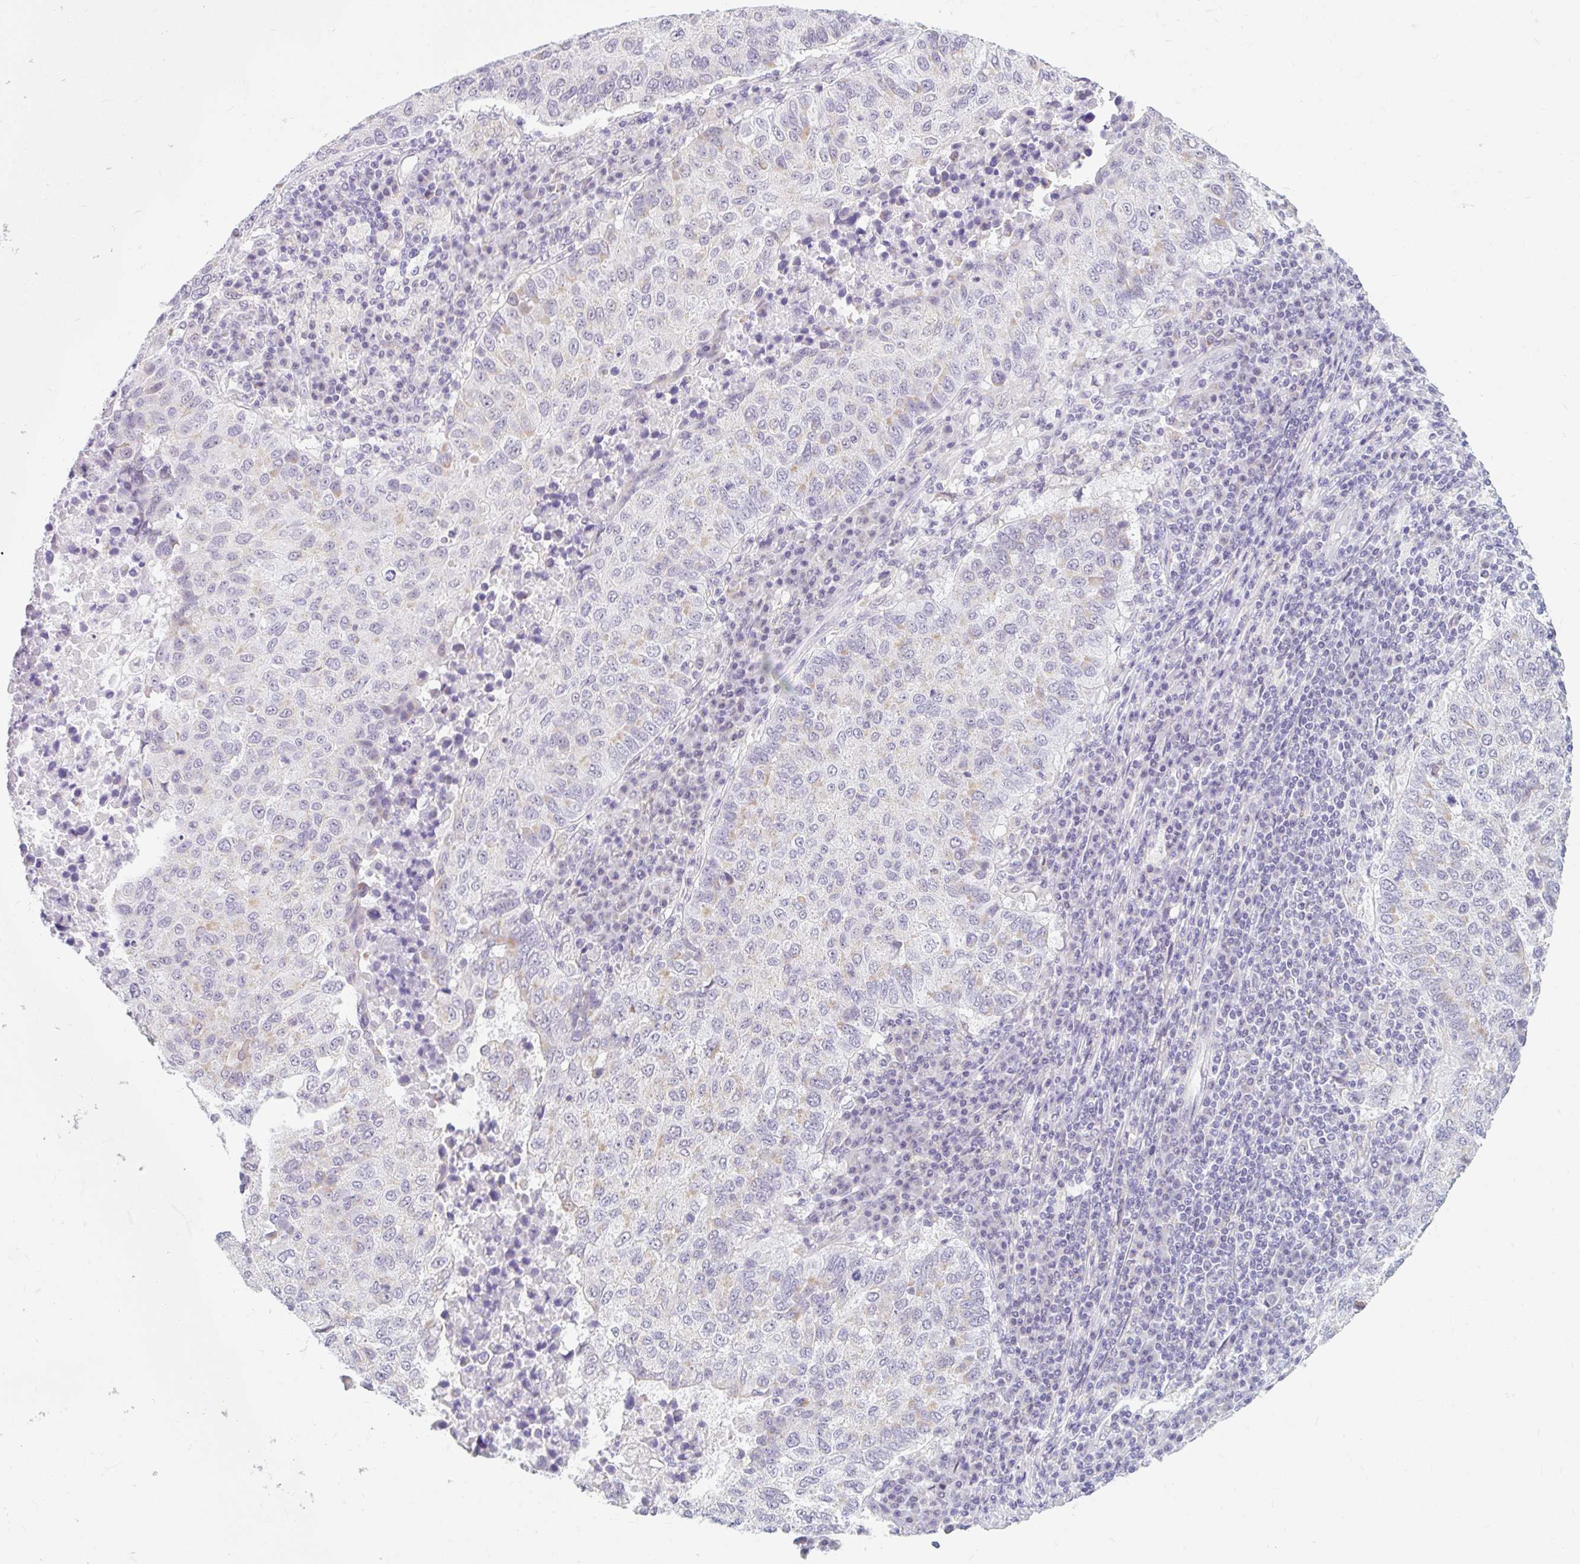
{"staining": {"intensity": "negative", "quantity": "none", "location": "none"}, "tissue": "lung cancer", "cell_type": "Tumor cells", "image_type": "cancer", "snomed": [{"axis": "morphology", "description": "Squamous cell carcinoma, NOS"}, {"axis": "topography", "description": "Lung"}], "caption": "Tumor cells show no significant protein expression in lung squamous cell carcinoma.", "gene": "ITPK1", "patient": {"sex": "male", "age": 73}}